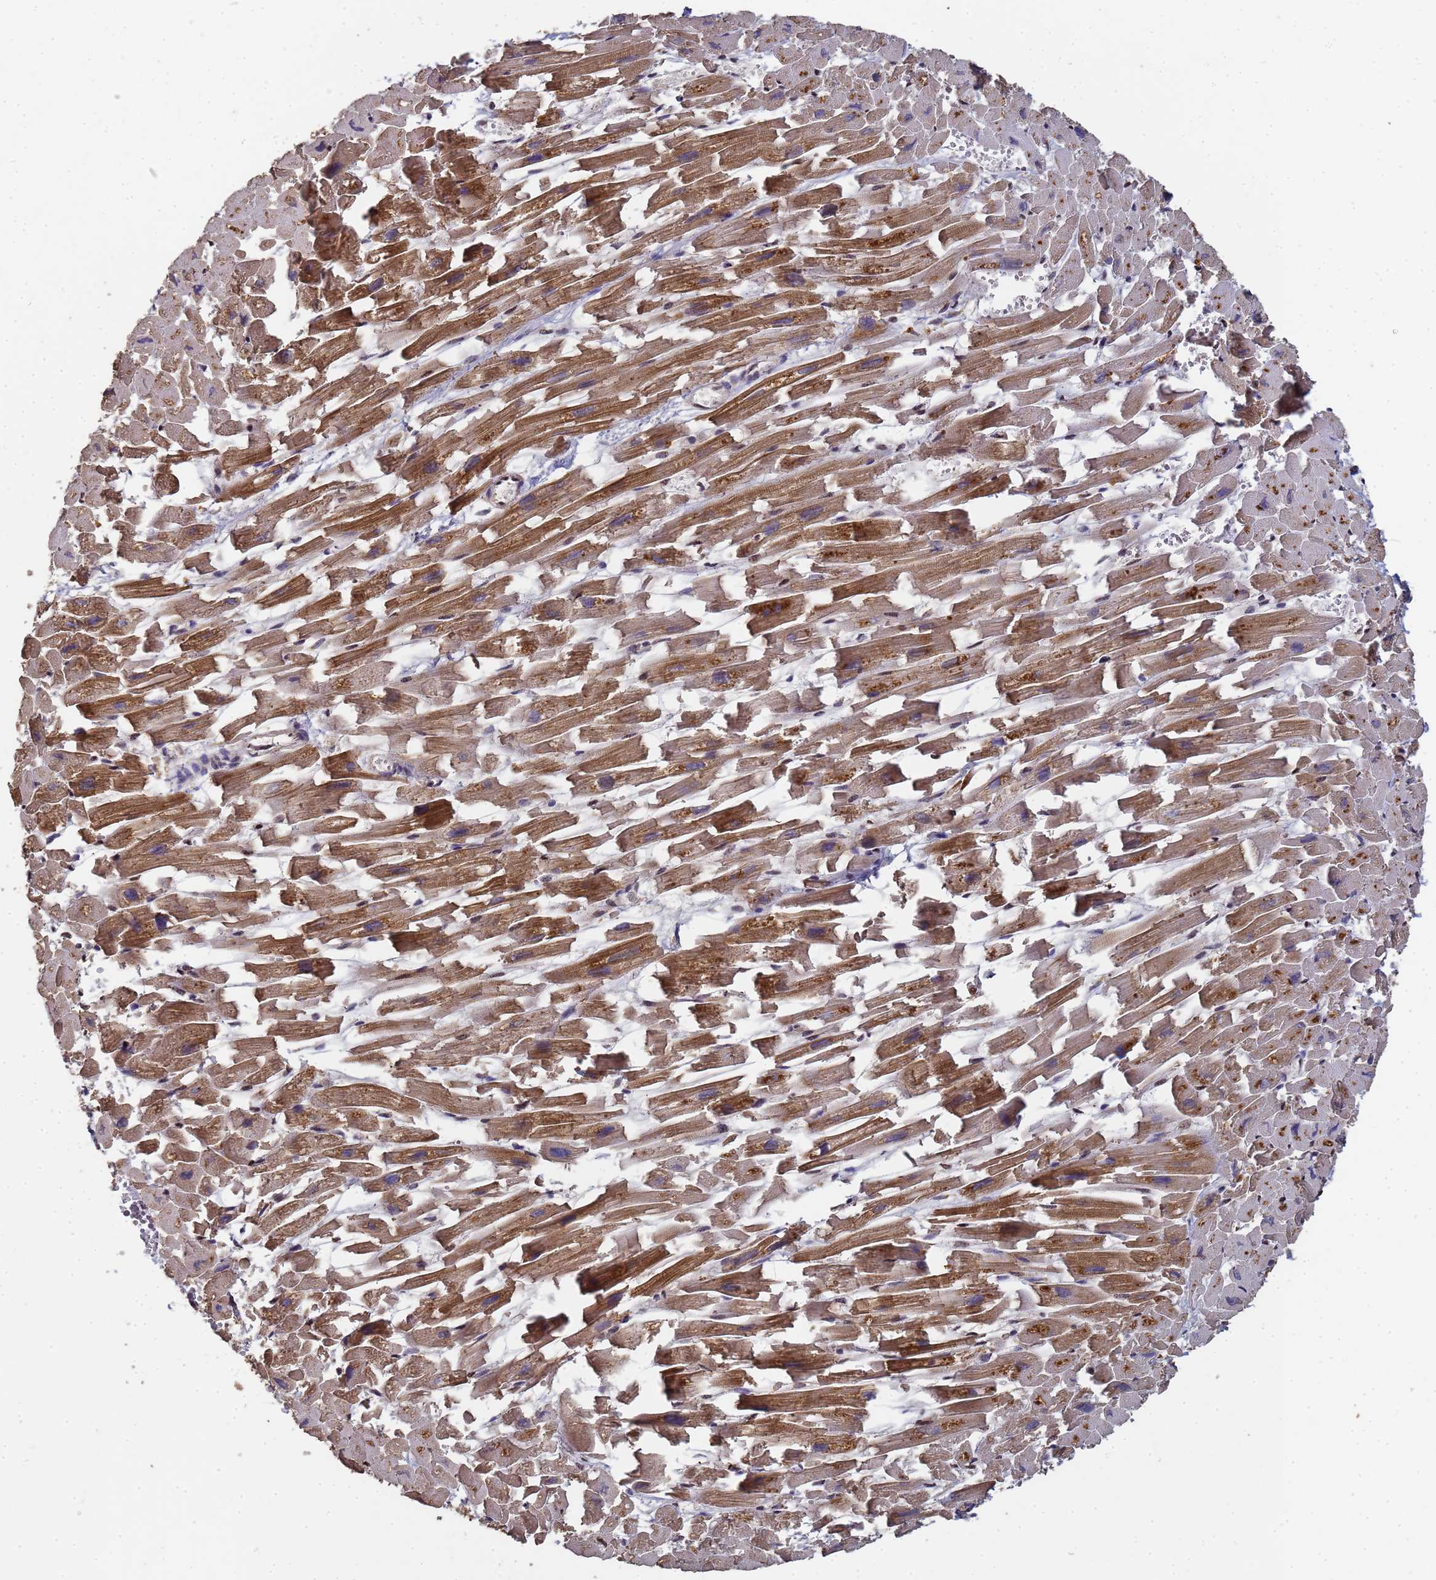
{"staining": {"intensity": "strong", "quantity": ">75%", "location": "cytoplasmic/membranous"}, "tissue": "heart muscle", "cell_type": "Cardiomyocytes", "image_type": "normal", "snomed": [{"axis": "morphology", "description": "Normal tissue, NOS"}, {"axis": "topography", "description": "Heart"}], "caption": "Immunohistochemical staining of normal heart muscle demonstrates strong cytoplasmic/membranous protein positivity in about >75% of cardiomyocytes. Nuclei are stained in blue.", "gene": "SECISBP2", "patient": {"sex": "female", "age": 64}}